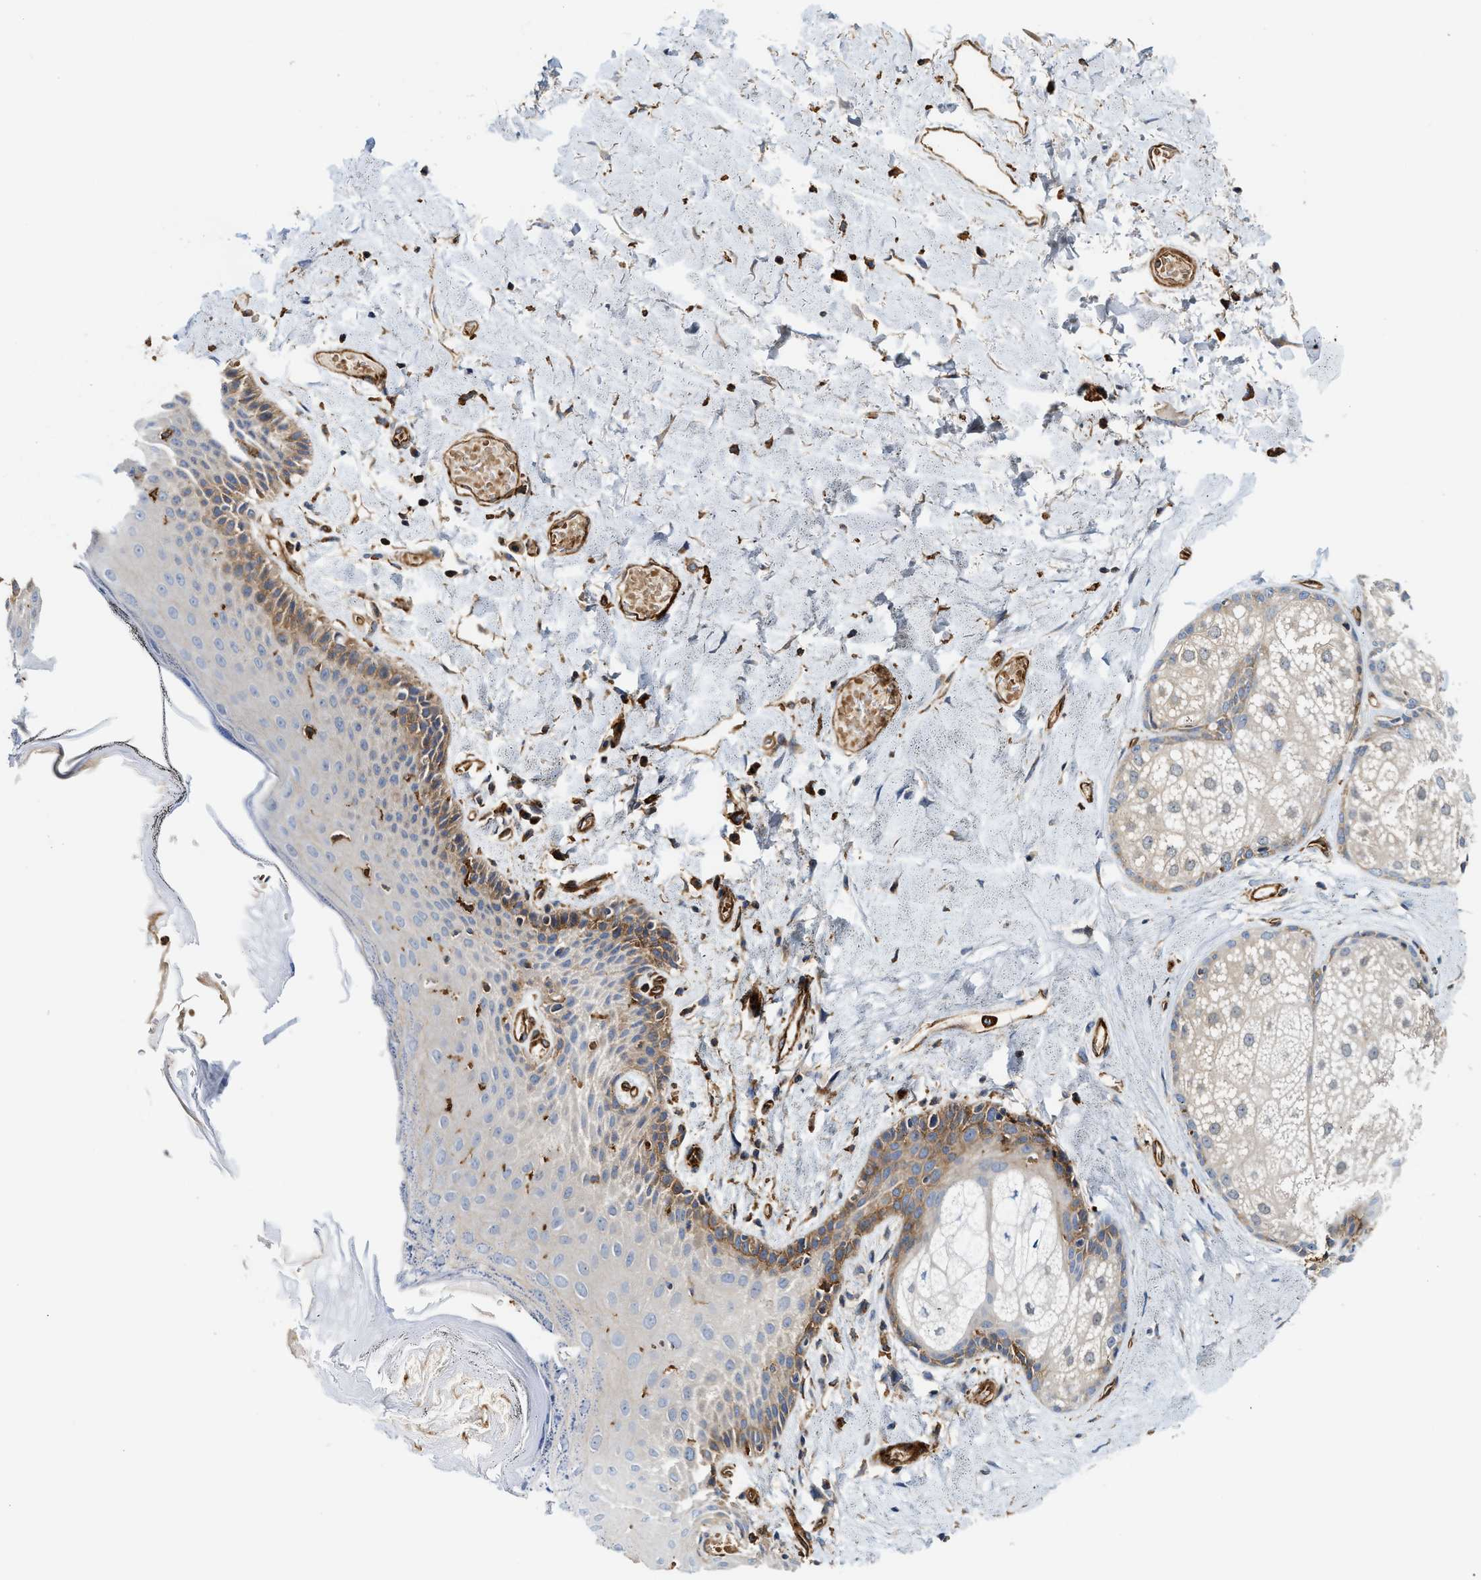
{"staining": {"intensity": "moderate", "quantity": "<25%", "location": "cytoplasmic/membranous"}, "tissue": "skin", "cell_type": "Epidermal cells", "image_type": "normal", "snomed": [{"axis": "morphology", "description": "Normal tissue, NOS"}, {"axis": "topography", "description": "Anal"}], "caption": "Normal skin demonstrates moderate cytoplasmic/membranous expression in approximately <25% of epidermal cells The protein is stained brown, and the nuclei are stained in blue (DAB (3,3'-diaminobenzidine) IHC with brightfield microscopy, high magnification)..", "gene": "HIP1", "patient": {"sex": "male", "age": 69}}